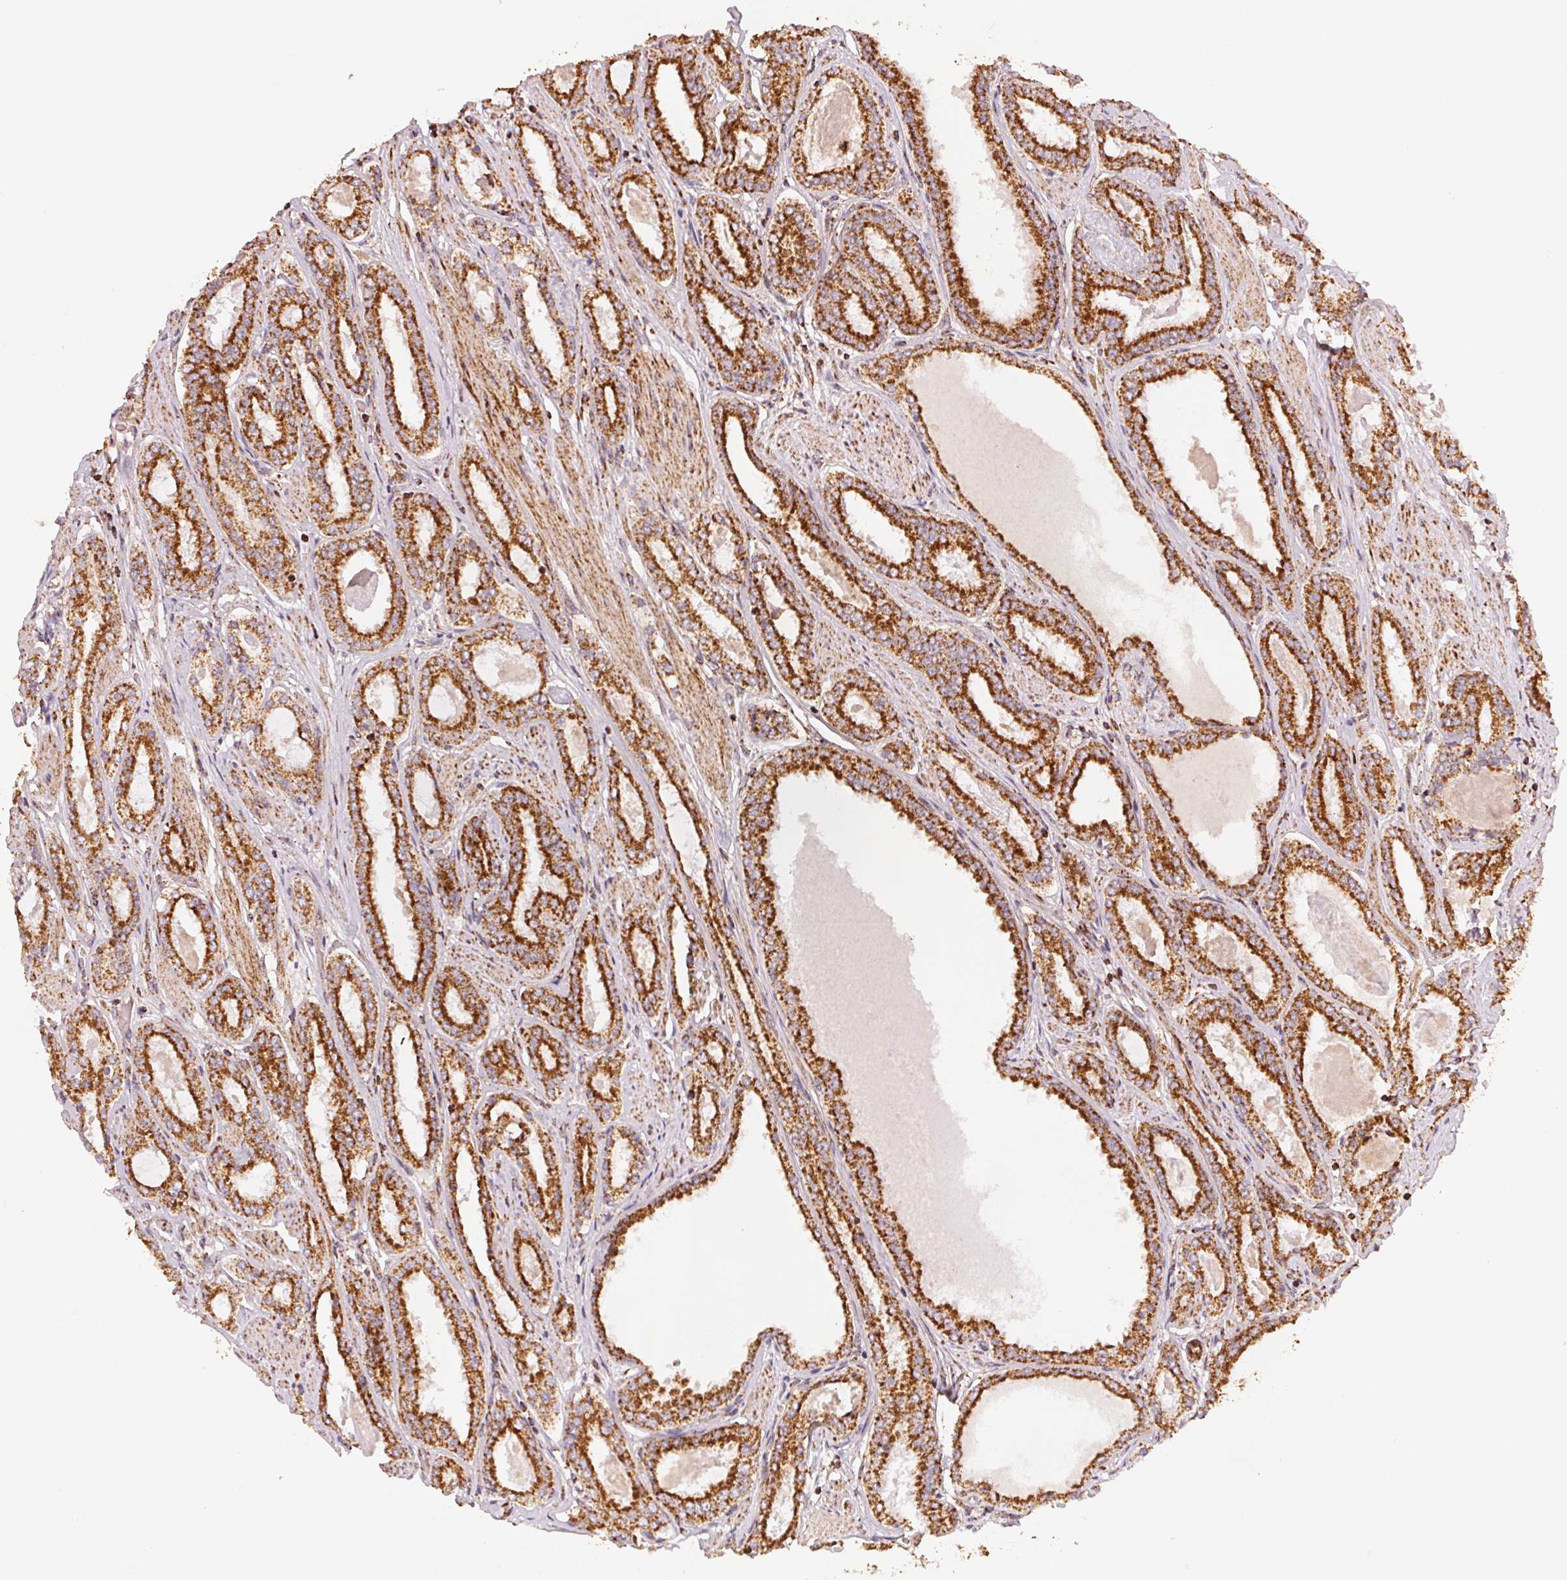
{"staining": {"intensity": "moderate", "quantity": ">75%", "location": "cytoplasmic/membranous"}, "tissue": "prostate cancer", "cell_type": "Tumor cells", "image_type": "cancer", "snomed": [{"axis": "morphology", "description": "Adenocarcinoma, High grade"}, {"axis": "topography", "description": "Prostate"}], "caption": "Tumor cells reveal moderate cytoplasmic/membranous positivity in approximately >75% of cells in prostate cancer.", "gene": "SDHB", "patient": {"sex": "male", "age": 63}}